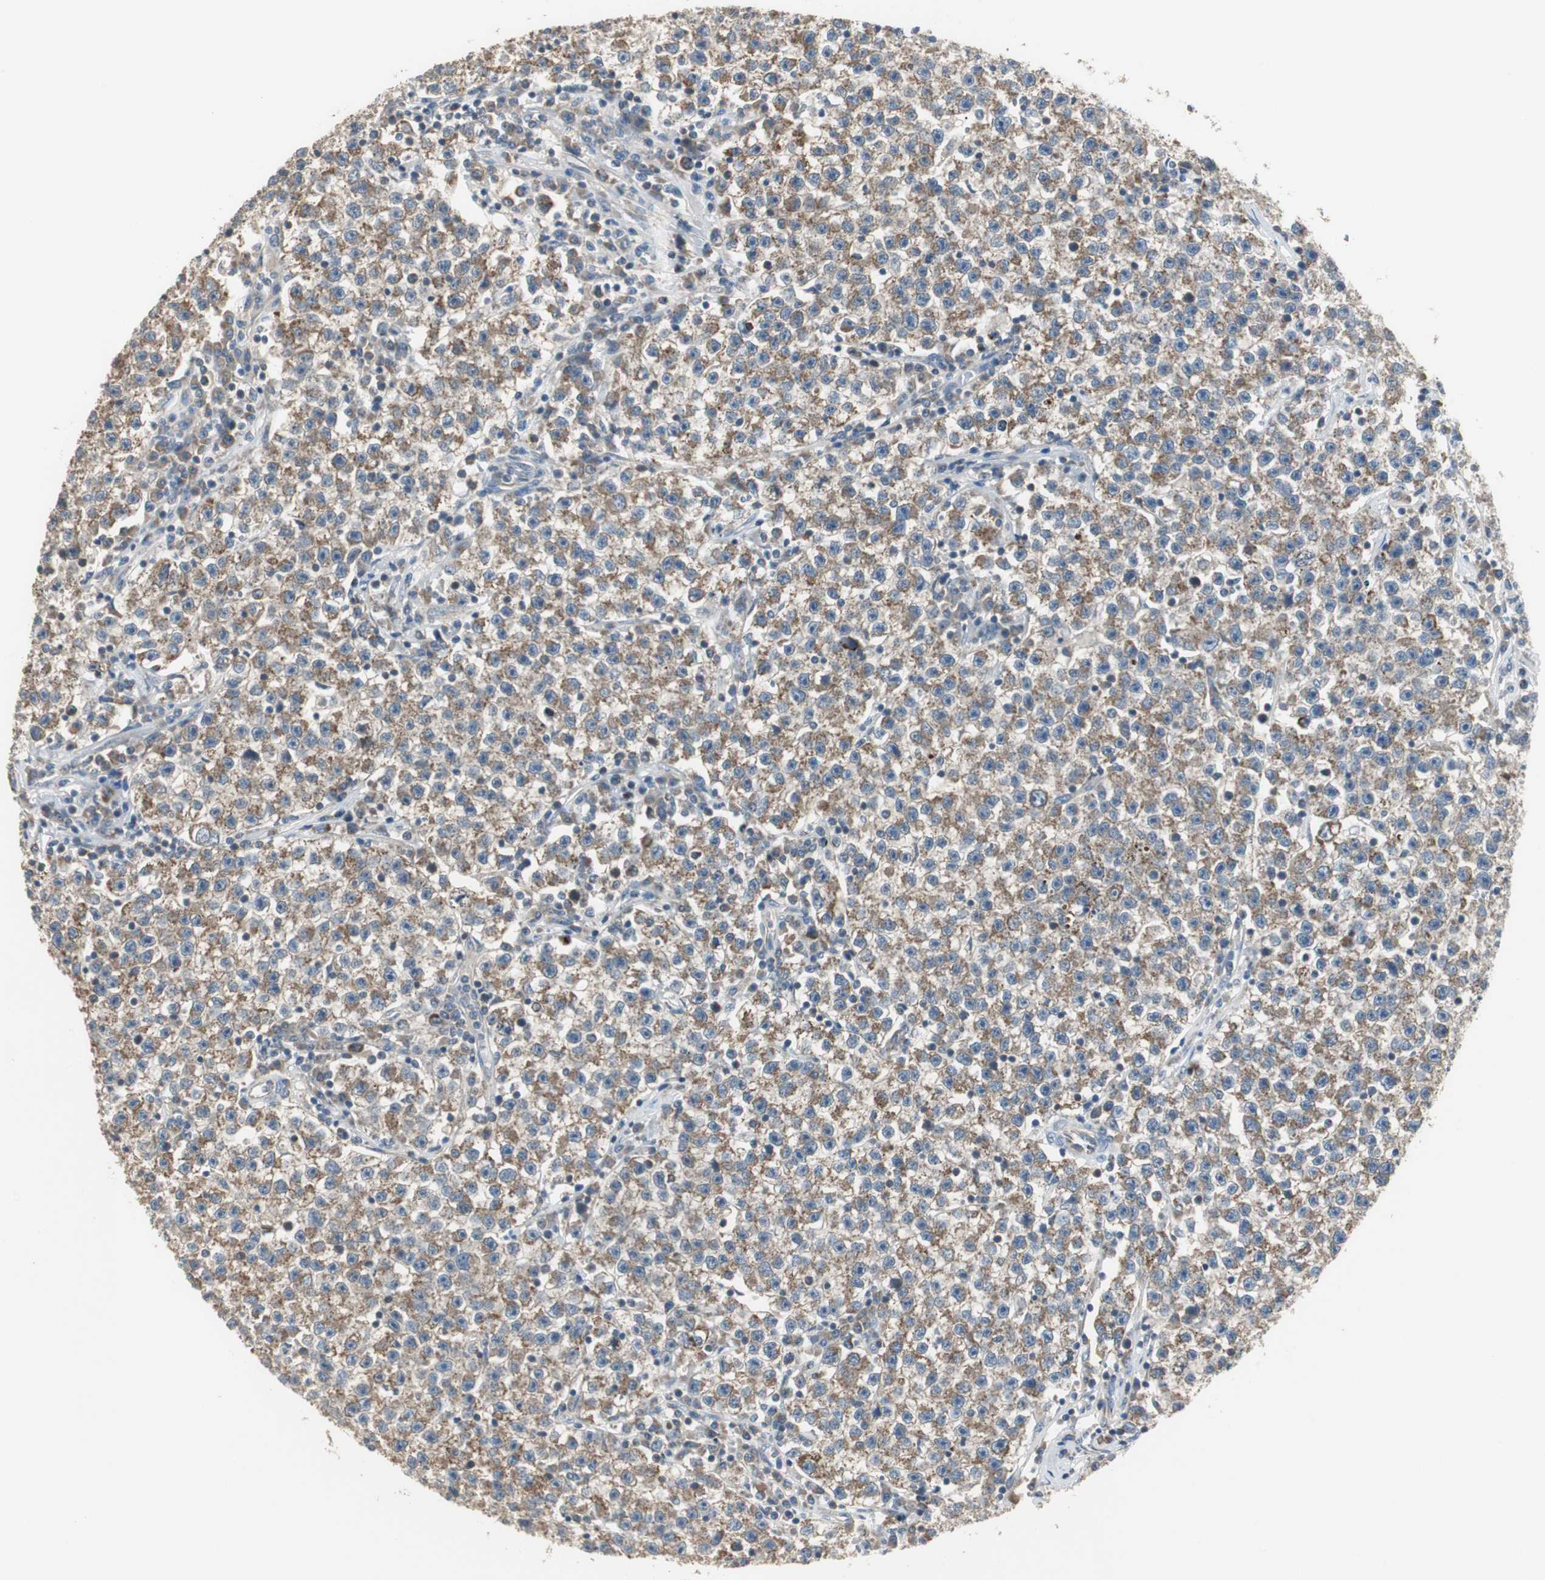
{"staining": {"intensity": "moderate", "quantity": ">75%", "location": "cytoplasmic/membranous"}, "tissue": "testis cancer", "cell_type": "Tumor cells", "image_type": "cancer", "snomed": [{"axis": "morphology", "description": "Seminoma, NOS"}, {"axis": "topography", "description": "Testis"}], "caption": "A medium amount of moderate cytoplasmic/membranous staining is present in about >75% of tumor cells in testis seminoma tissue.", "gene": "MYT1", "patient": {"sex": "male", "age": 22}}